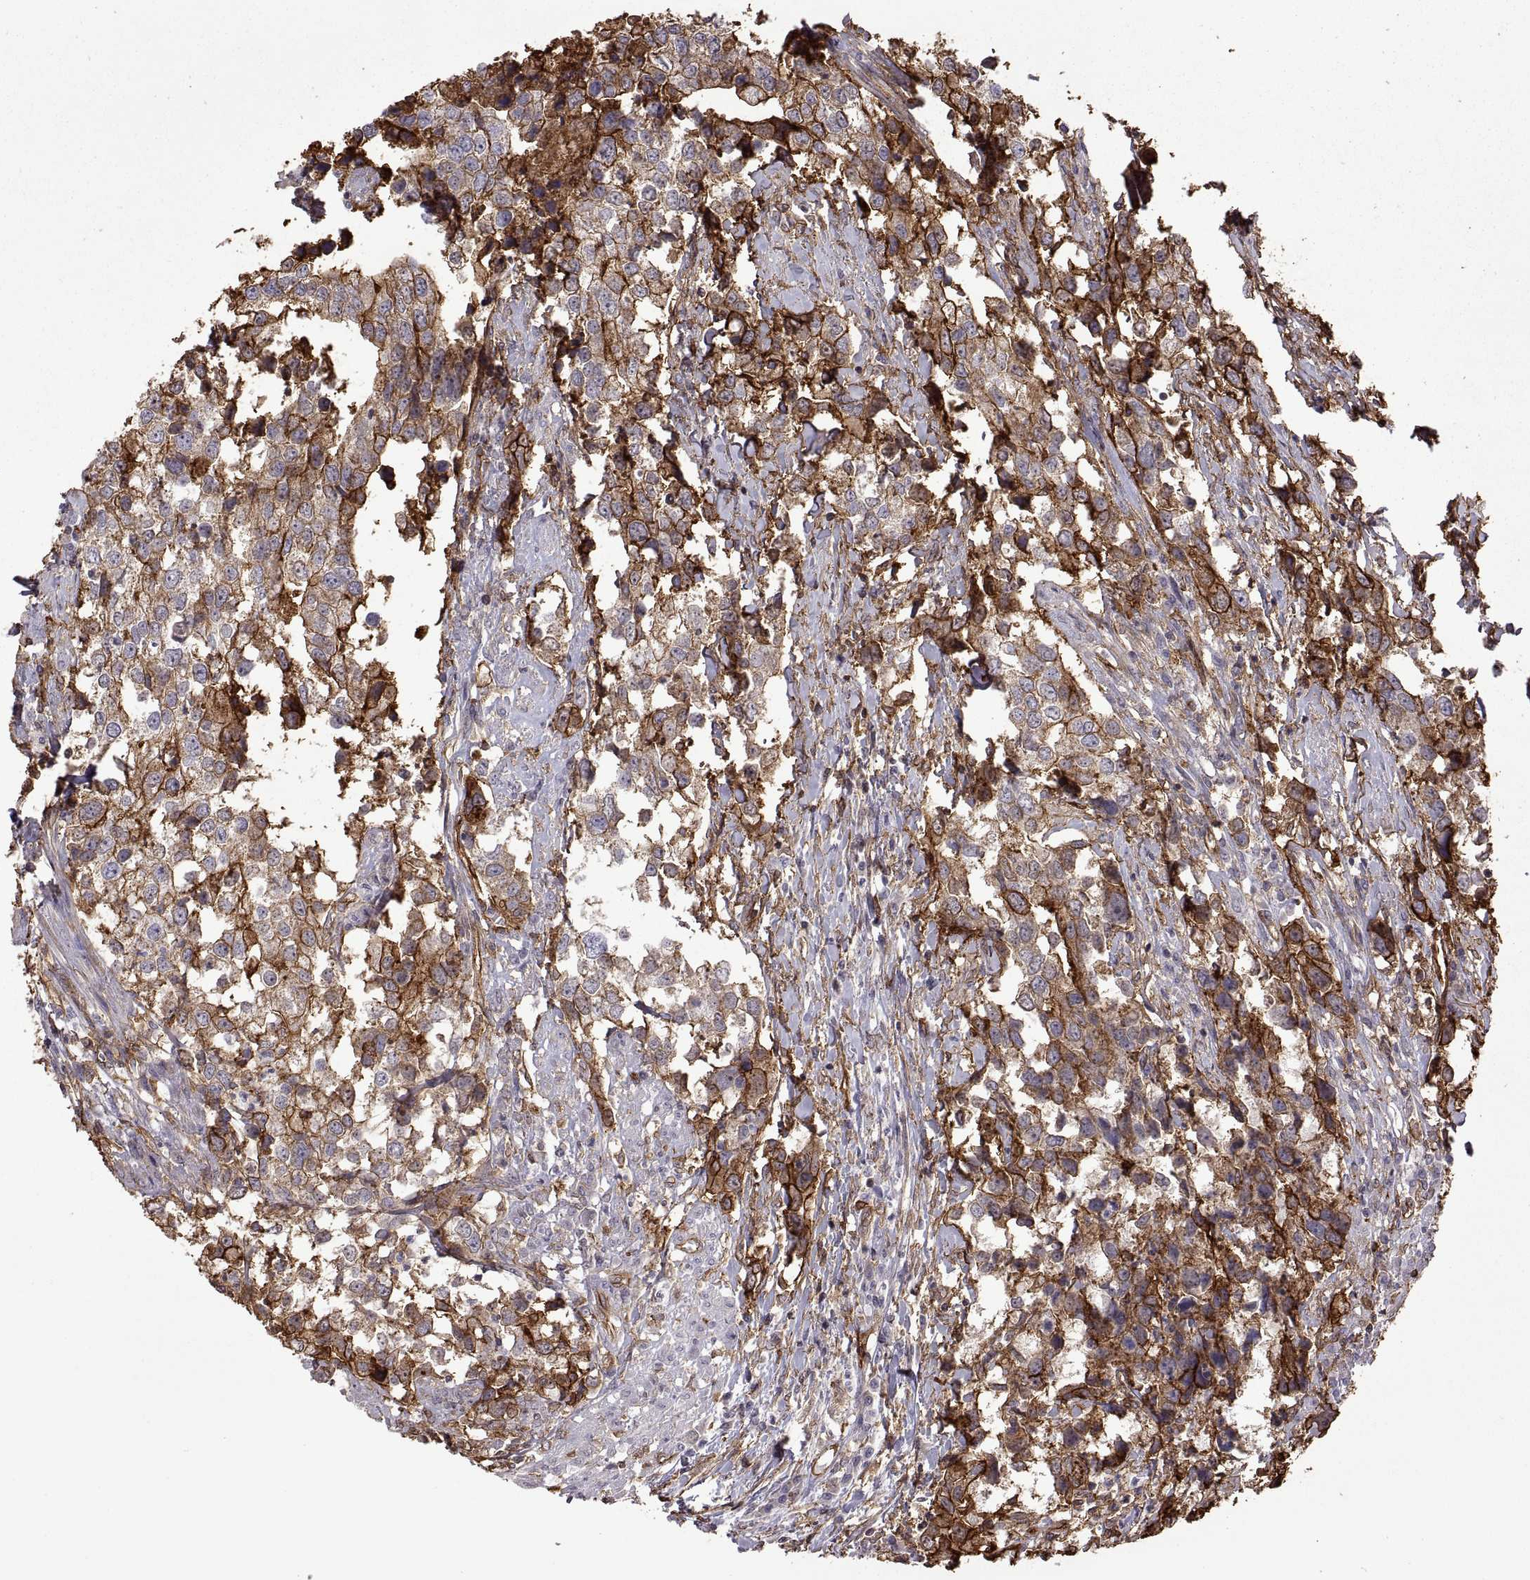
{"staining": {"intensity": "strong", "quantity": "25%-75%", "location": "cytoplasmic/membranous"}, "tissue": "urothelial cancer", "cell_type": "Tumor cells", "image_type": "cancer", "snomed": [{"axis": "morphology", "description": "Urothelial carcinoma, NOS"}, {"axis": "morphology", "description": "Urothelial carcinoma, High grade"}, {"axis": "topography", "description": "Urinary bladder"}], "caption": "Immunohistochemistry (IHC) image of urothelial cancer stained for a protein (brown), which reveals high levels of strong cytoplasmic/membranous staining in about 25%-75% of tumor cells.", "gene": "S100A10", "patient": {"sex": "male", "age": 63}}